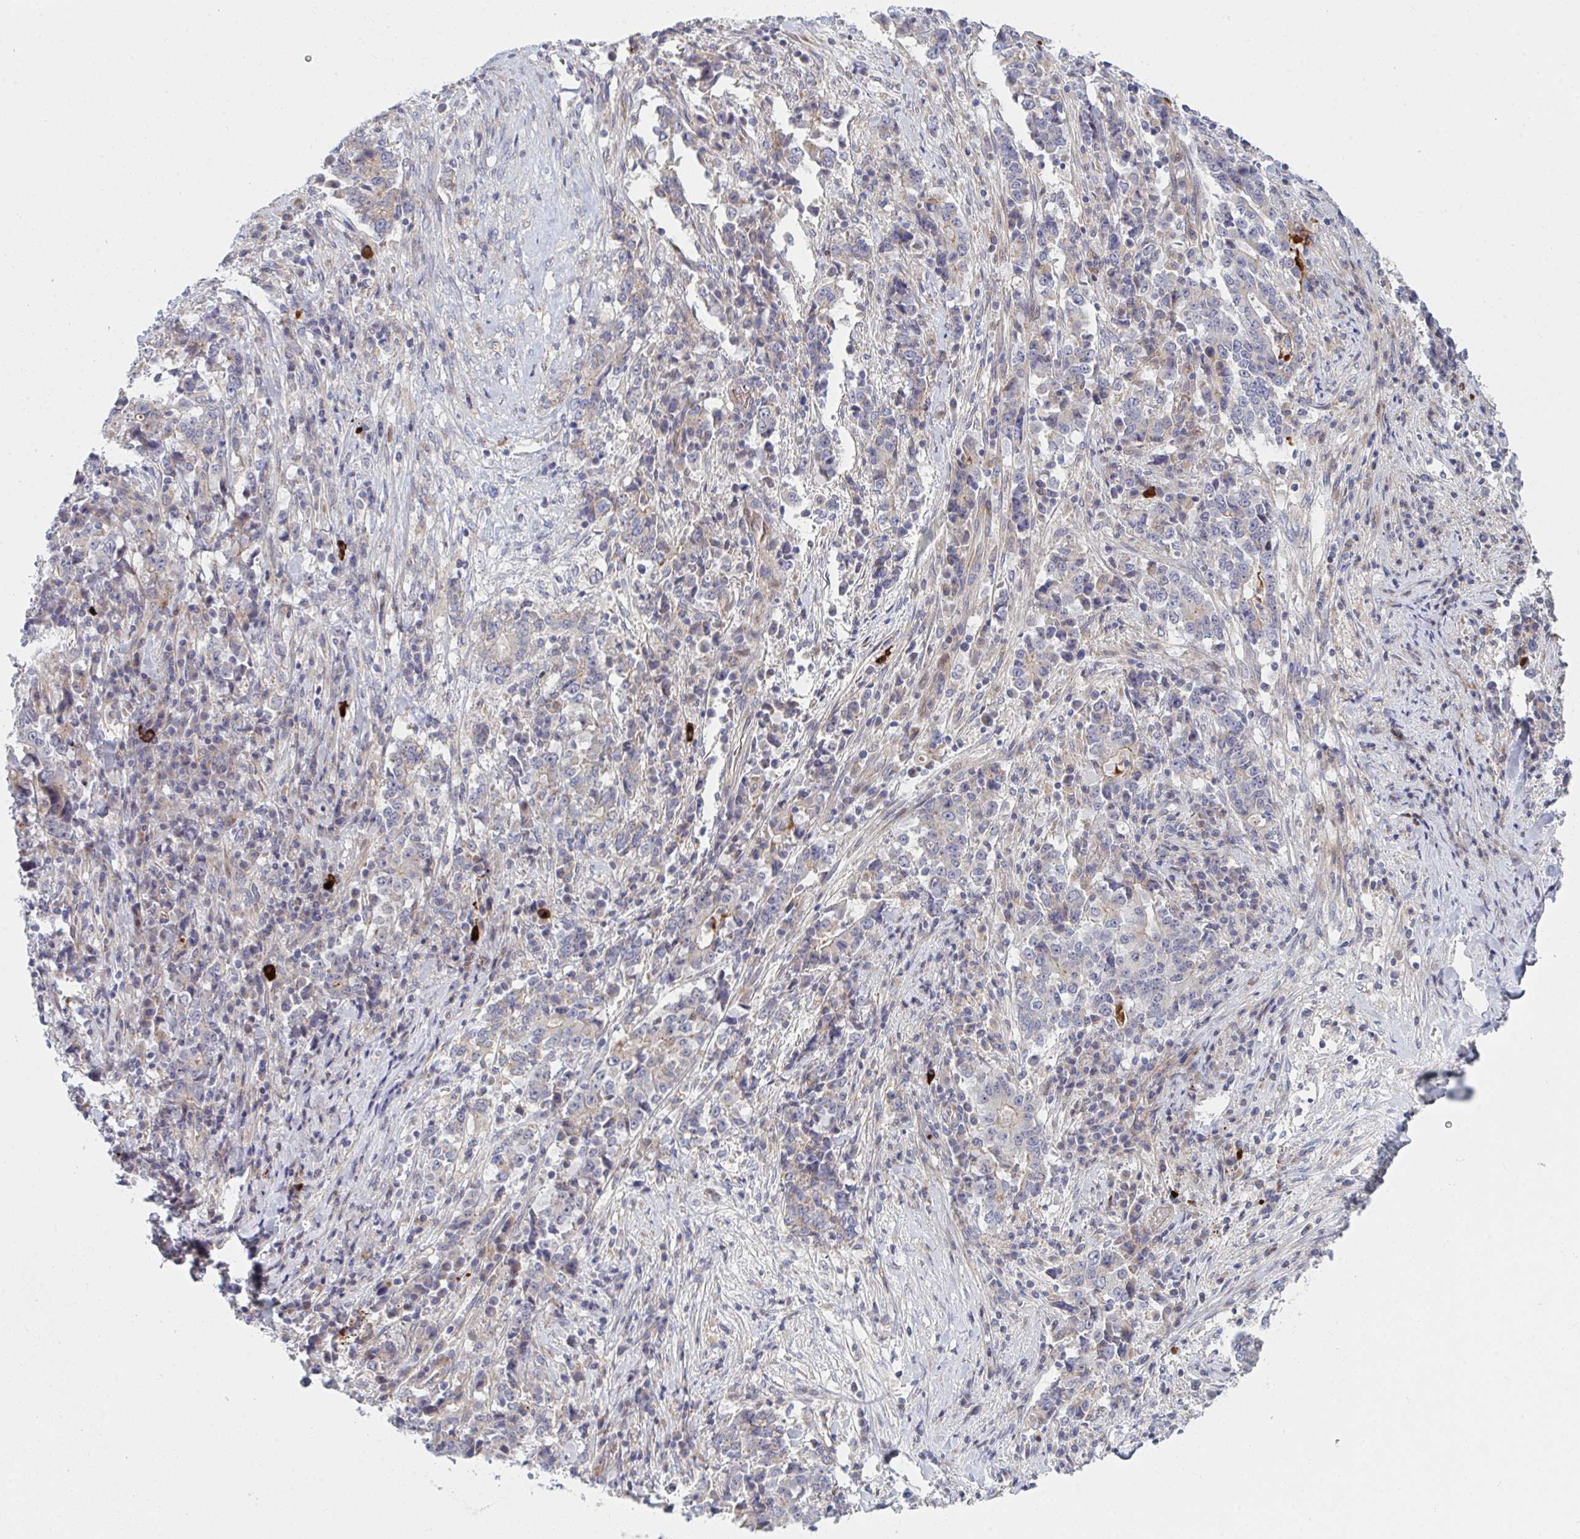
{"staining": {"intensity": "negative", "quantity": "none", "location": "none"}, "tissue": "stomach cancer", "cell_type": "Tumor cells", "image_type": "cancer", "snomed": [{"axis": "morphology", "description": "Normal tissue, NOS"}, {"axis": "morphology", "description": "Adenocarcinoma, NOS"}, {"axis": "topography", "description": "Stomach, upper"}, {"axis": "topography", "description": "Stomach"}], "caption": "Immunohistochemistry micrograph of neoplastic tissue: adenocarcinoma (stomach) stained with DAB (3,3'-diaminobenzidine) shows no significant protein positivity in tumor cells.", "gene": "TNFSF4", "patient": {"sex": "male", "age": 59}}